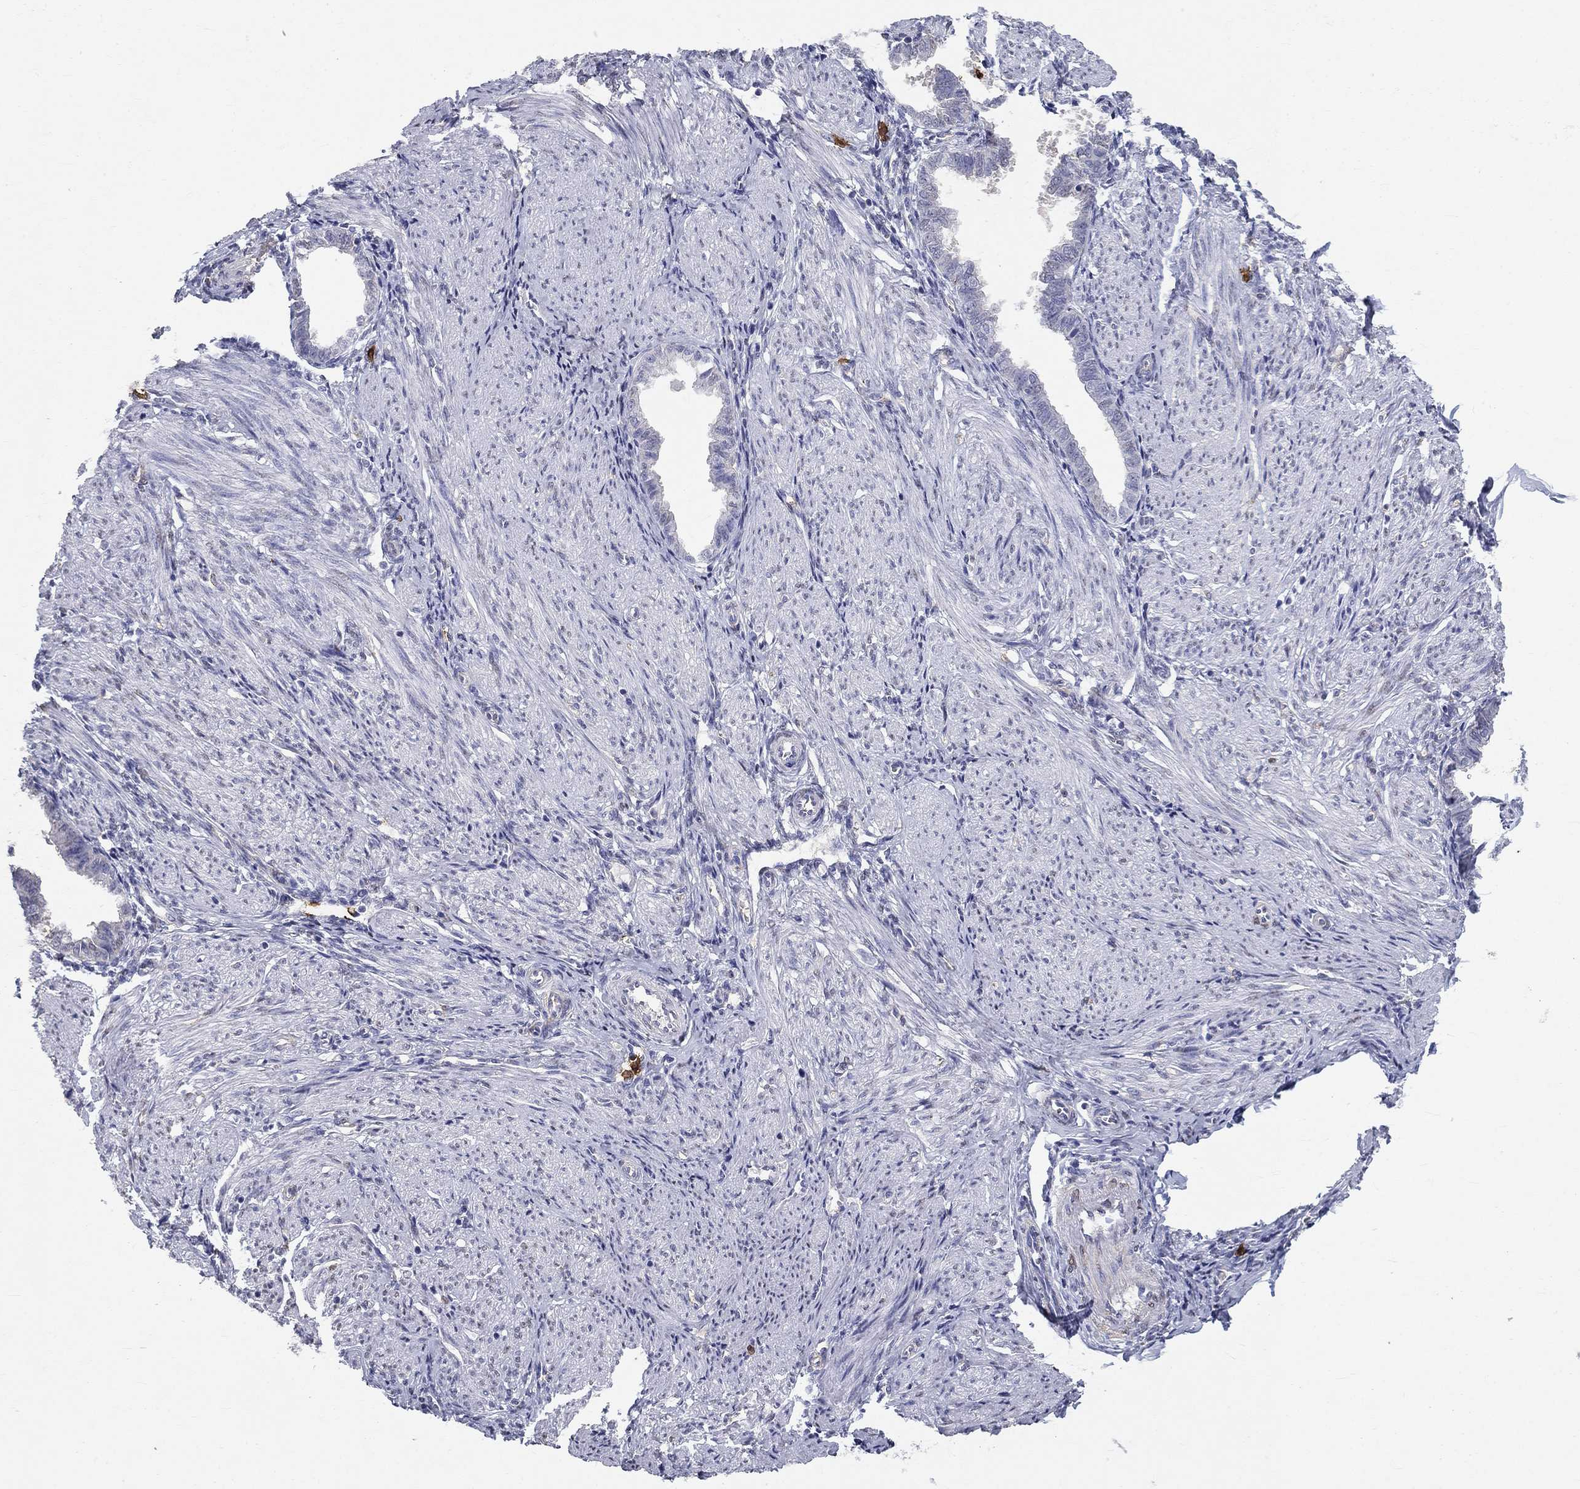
{"staining": {"intensity": "negative", "quantity": "none", "location": "none"}, "tissue": "endometrium", "cell_type": "Cells in endometrial stroma", "image_type": "normal", "snomed": [{"axis": "morphology", "description": "Normal tissue, NOS"}, {"axis": "topography", "description": "Endometrium"}], "caption": "This is an immunohistochemistry (IHC) photomicrograph of normal human endometrium. There is no positivity in cells in endometrial stroma.", "gene": "IGSF8", "patient": {"sex": "female", "age": 37}}